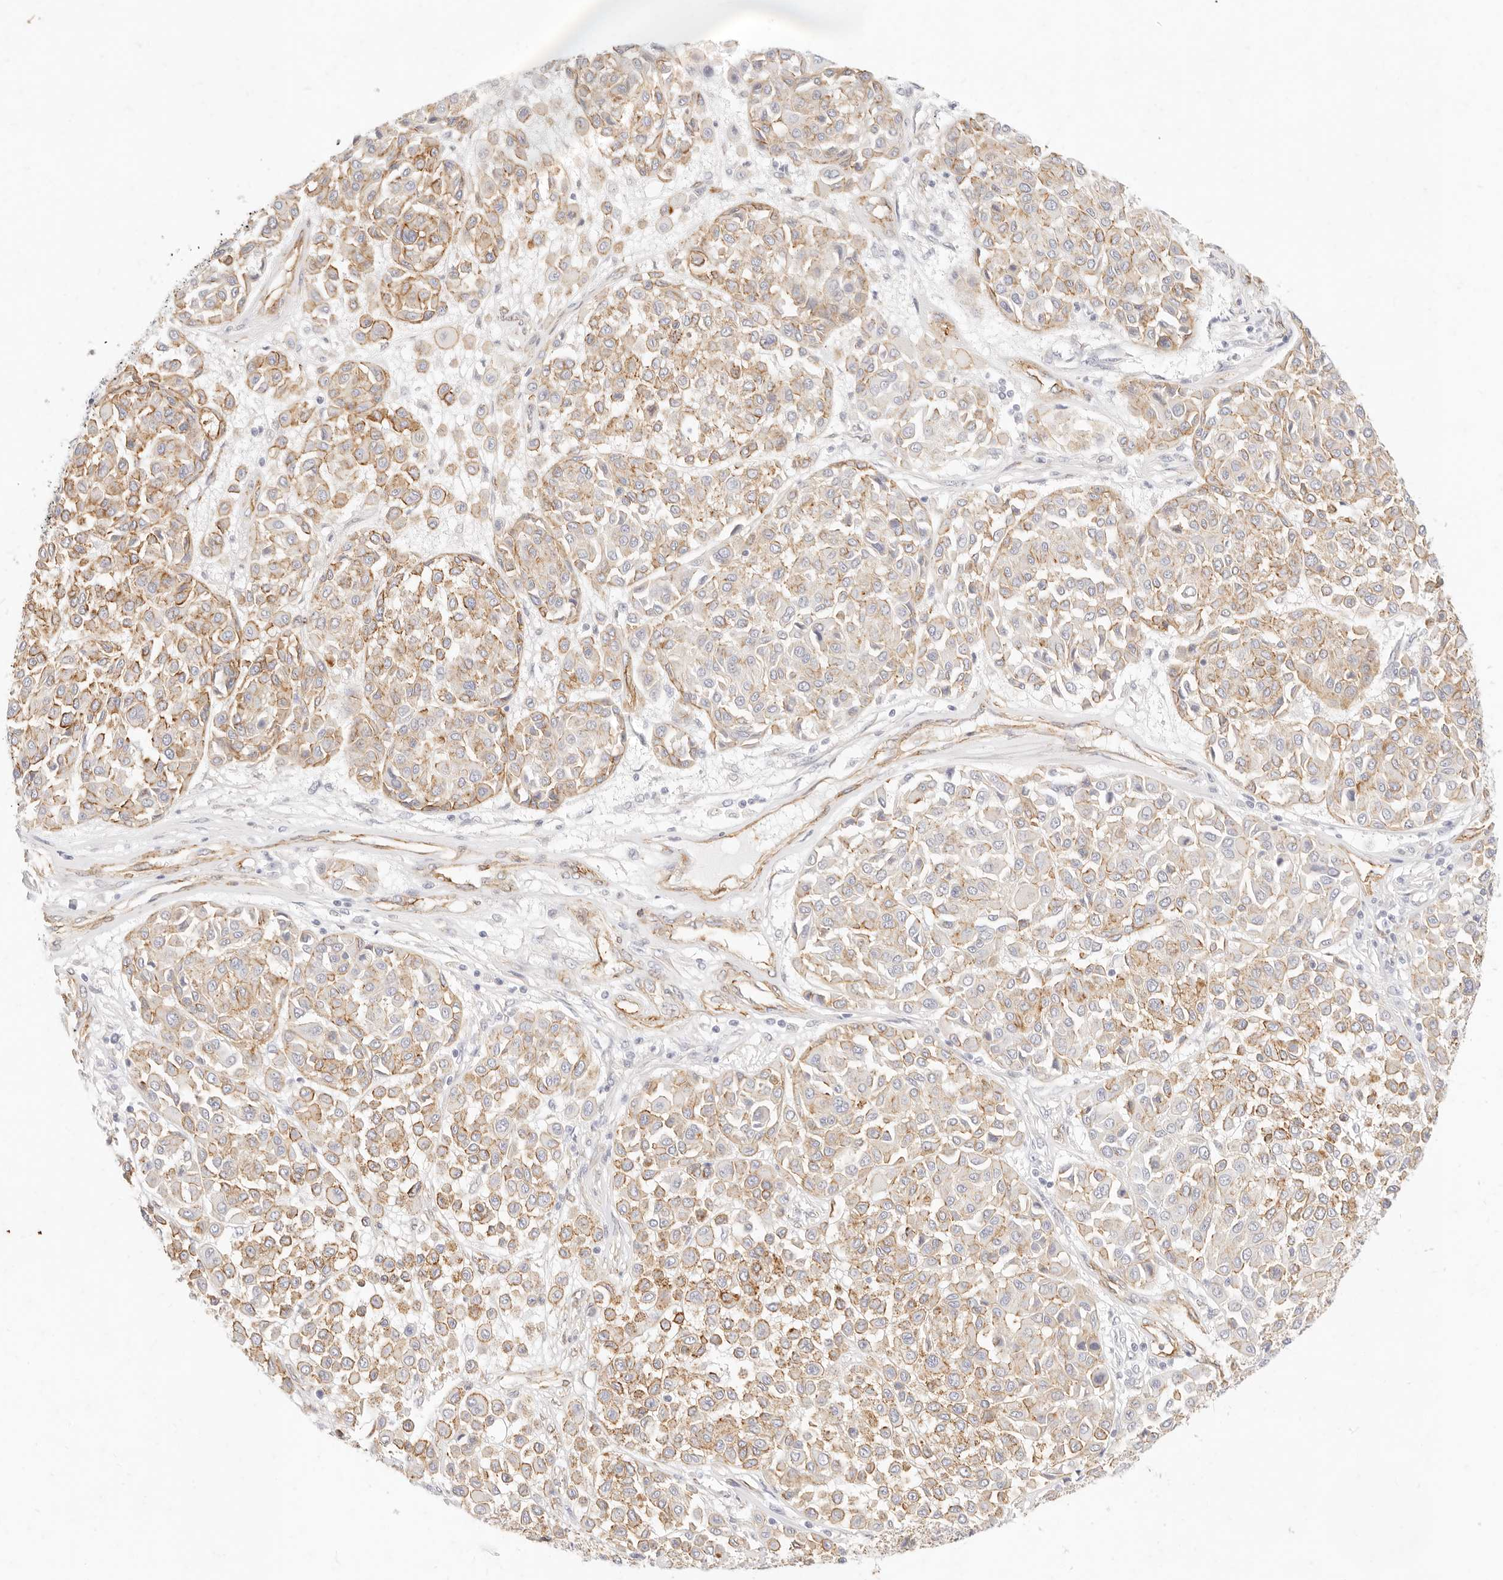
{"staining": {"intensity": "moderate", "quantity": "25%-75%", "location": "cytoplasmic/membranous"}, "tissue": "melanoma", "cell_type": "Tumor cells", "image_type": "cancer", "snomed": [{"axis": "morphology", "description": "Malignant melanoma, Metastatic site"}, {"axis": "topography", "description": "Soft tissue"}], "caption": "Immunohistochemistry (IHC) photomicrograph of neoplastic tissue: human melanoma stained using immunohistochemistry shows medium levels of moderate protein expression localized specifically in the cytoplasmic/membranous of tumor cells, appearing as a cytoplasmic/membranous brown color.", "gene": "NUS1", "patient": {"sex": "male", "age": 41}}